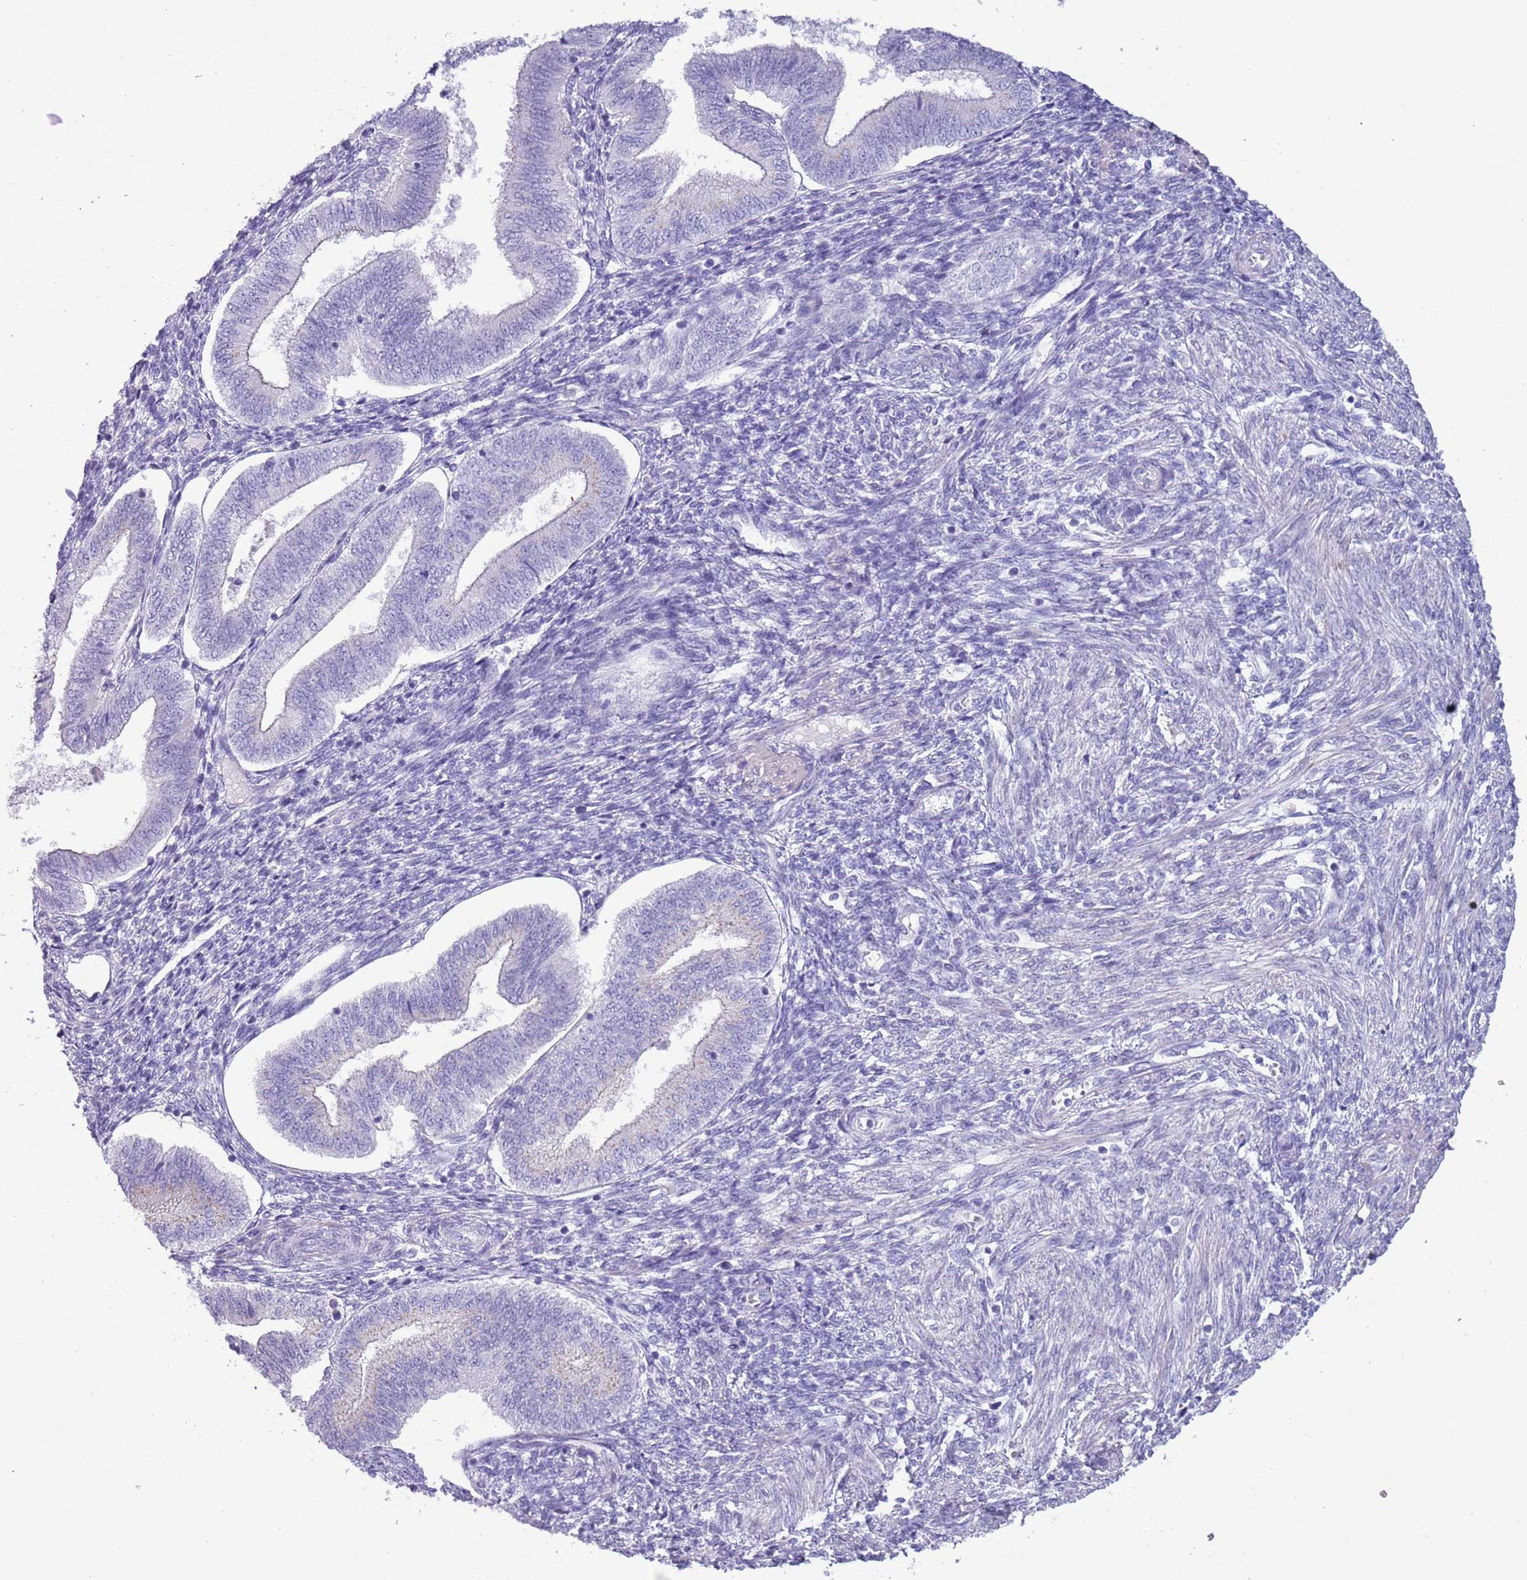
{"staining": {"intensity": "negative", "quantity": "none", "location": "none"}, "tissue": "endometrium", "cell_type": "Cells in endometrial stroma", "image_type": "normal", "snomed": [{"axis": "morphology", "description": "Normal tissue, NOS"}, {"axis": "topography", "description": "Endometrium"}], "caption": "Cells in endometrial stroma are negative for protein expression in normal human endometrium. The staining is performed using DAB (3,3'-diaminobenzidine) brown chromogen with nuclei counter-stained in using hematoxylin.", "gene": "NBPF4", "patient": {"sex": "female", "age": 34}}